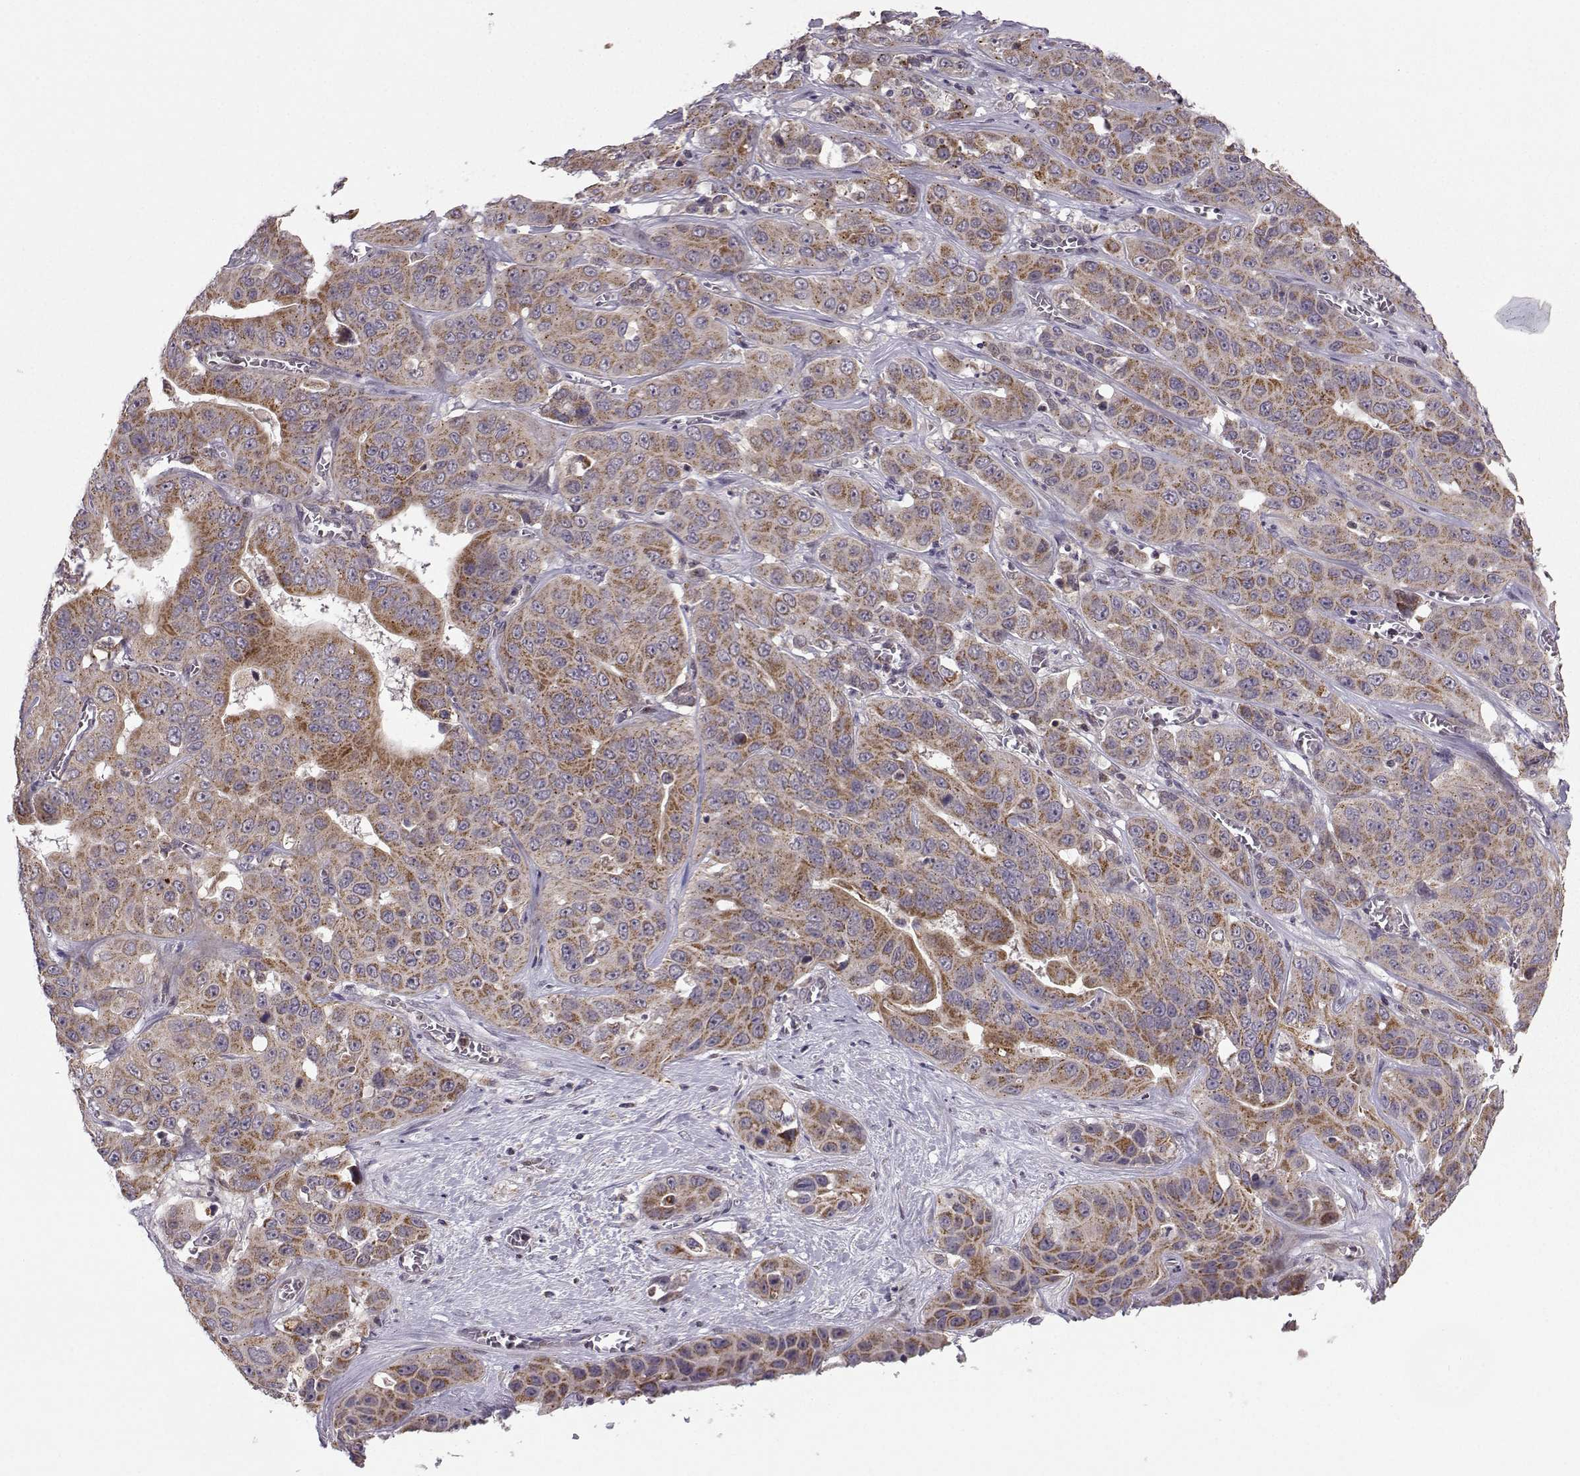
{"staining": {"intensity": "moderate", "quantity": ">75%", "location": "cytoplasmic/membranous"}, "tissue": "liver cancer", "cell_type": "Tumor cells", "image_type": "cancer", "snomed": [{"axis": "morphology", "description": "Cholangiocarcinoma"}, {"axis": "topography", "description": "Liver"}], "caption": "Human cholangiocarcinoma (liver) stained for a protein (brown) shows moderate cytoplasmic/membranous positive expression in approximately >75% of tumor cells.", "gene": "NECAB3", "patient": {"sex": "female", "age": 52}}